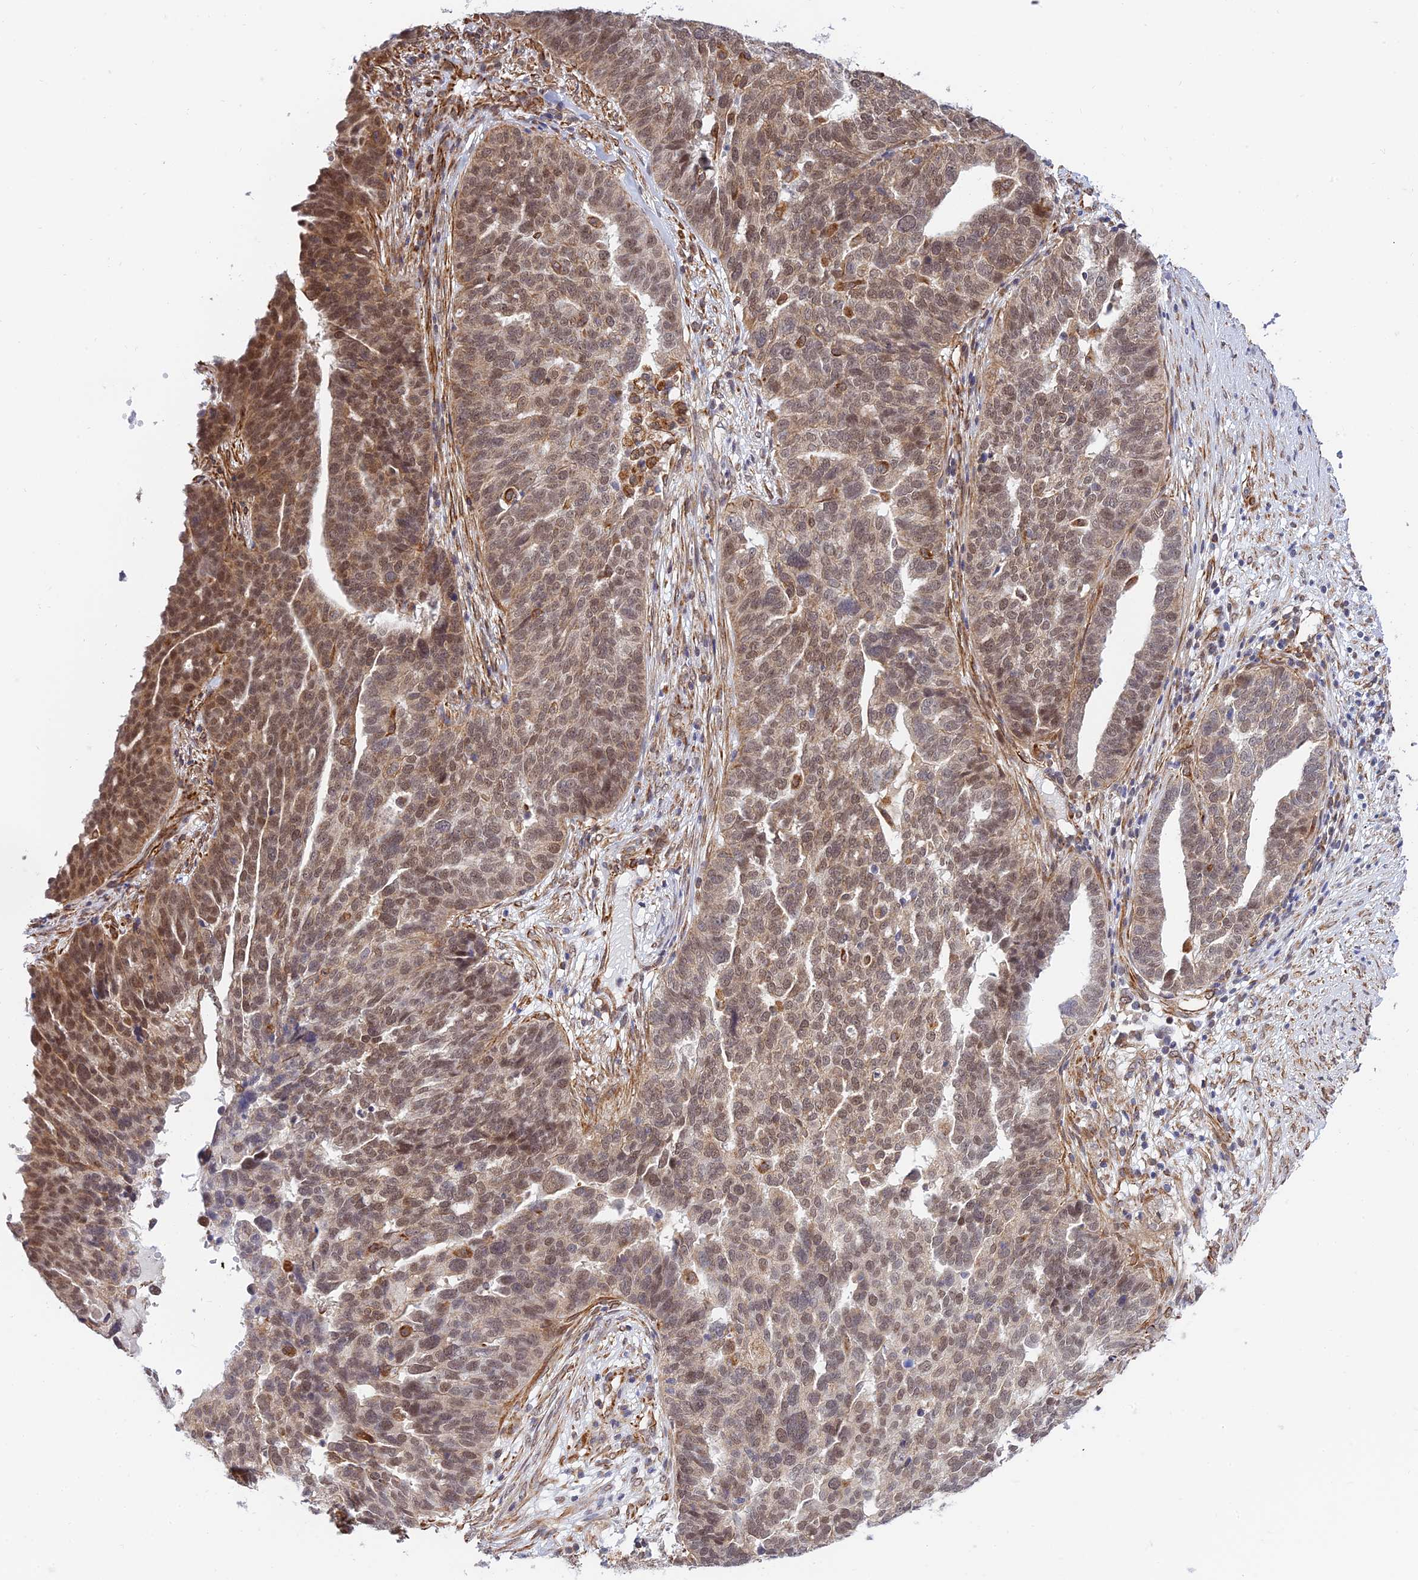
{"staining": {"intensity": "moderate", "quantity": ">75%", "location": "nuclear"}, "tissue": "ovarian cancer", "cell_type": "Tumor cells", "image_type": "cancer", "snomed": [{"axis": "morphology", "description": "Cystadenocarcinoma, serous, NOS"}, {"axis": "topography", "description": "Ovary"}], "caption": "Protein staining reveals moderate nuclear expression in approximately >75% of tumor cells in ovarian cancer.", "gene": "PAGR1", "patient": {"sex": "female", "age": 59}}